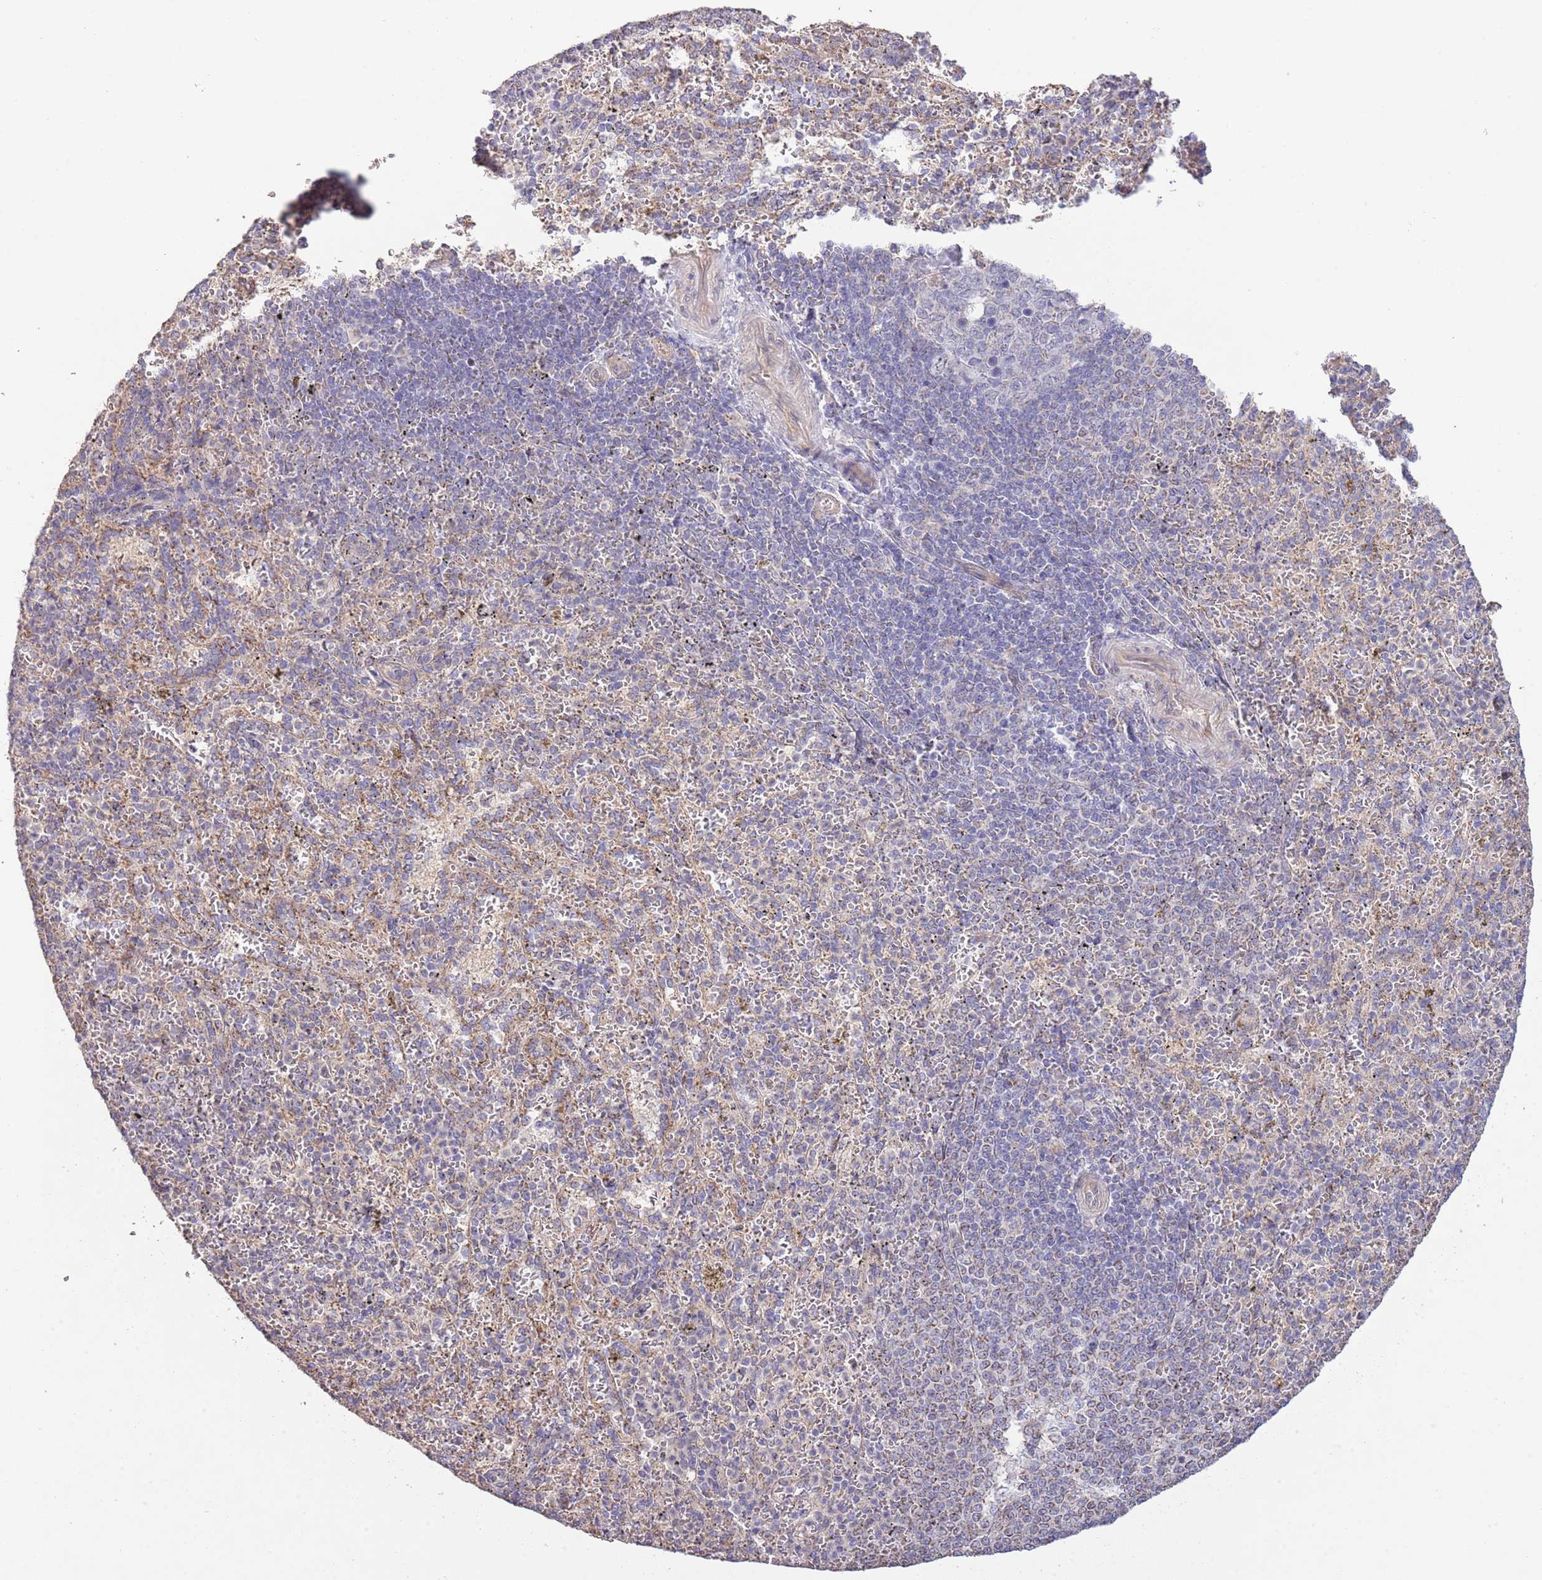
{"staining": {"intensity": "weak", "quantity": "25%-75%", "location": "cytoplasmic/membranous"}, "tissue": "spleen", "cell_type": "Cells in red pulp", "image_type": "normal", "snomed": [{"axis": "morphology", "description": "Normal tissue, NOS"}, {"axis": "topography", "description": "Spleen"}], "caption": "This photomicrograph displays IHC staining of benign spleen, with low weak cytoplasmic/membranous staining in approximately 25%-75% of cells in red pulp.", "gene": "IVD", "patient": {"sex": "female", "age": 21}}